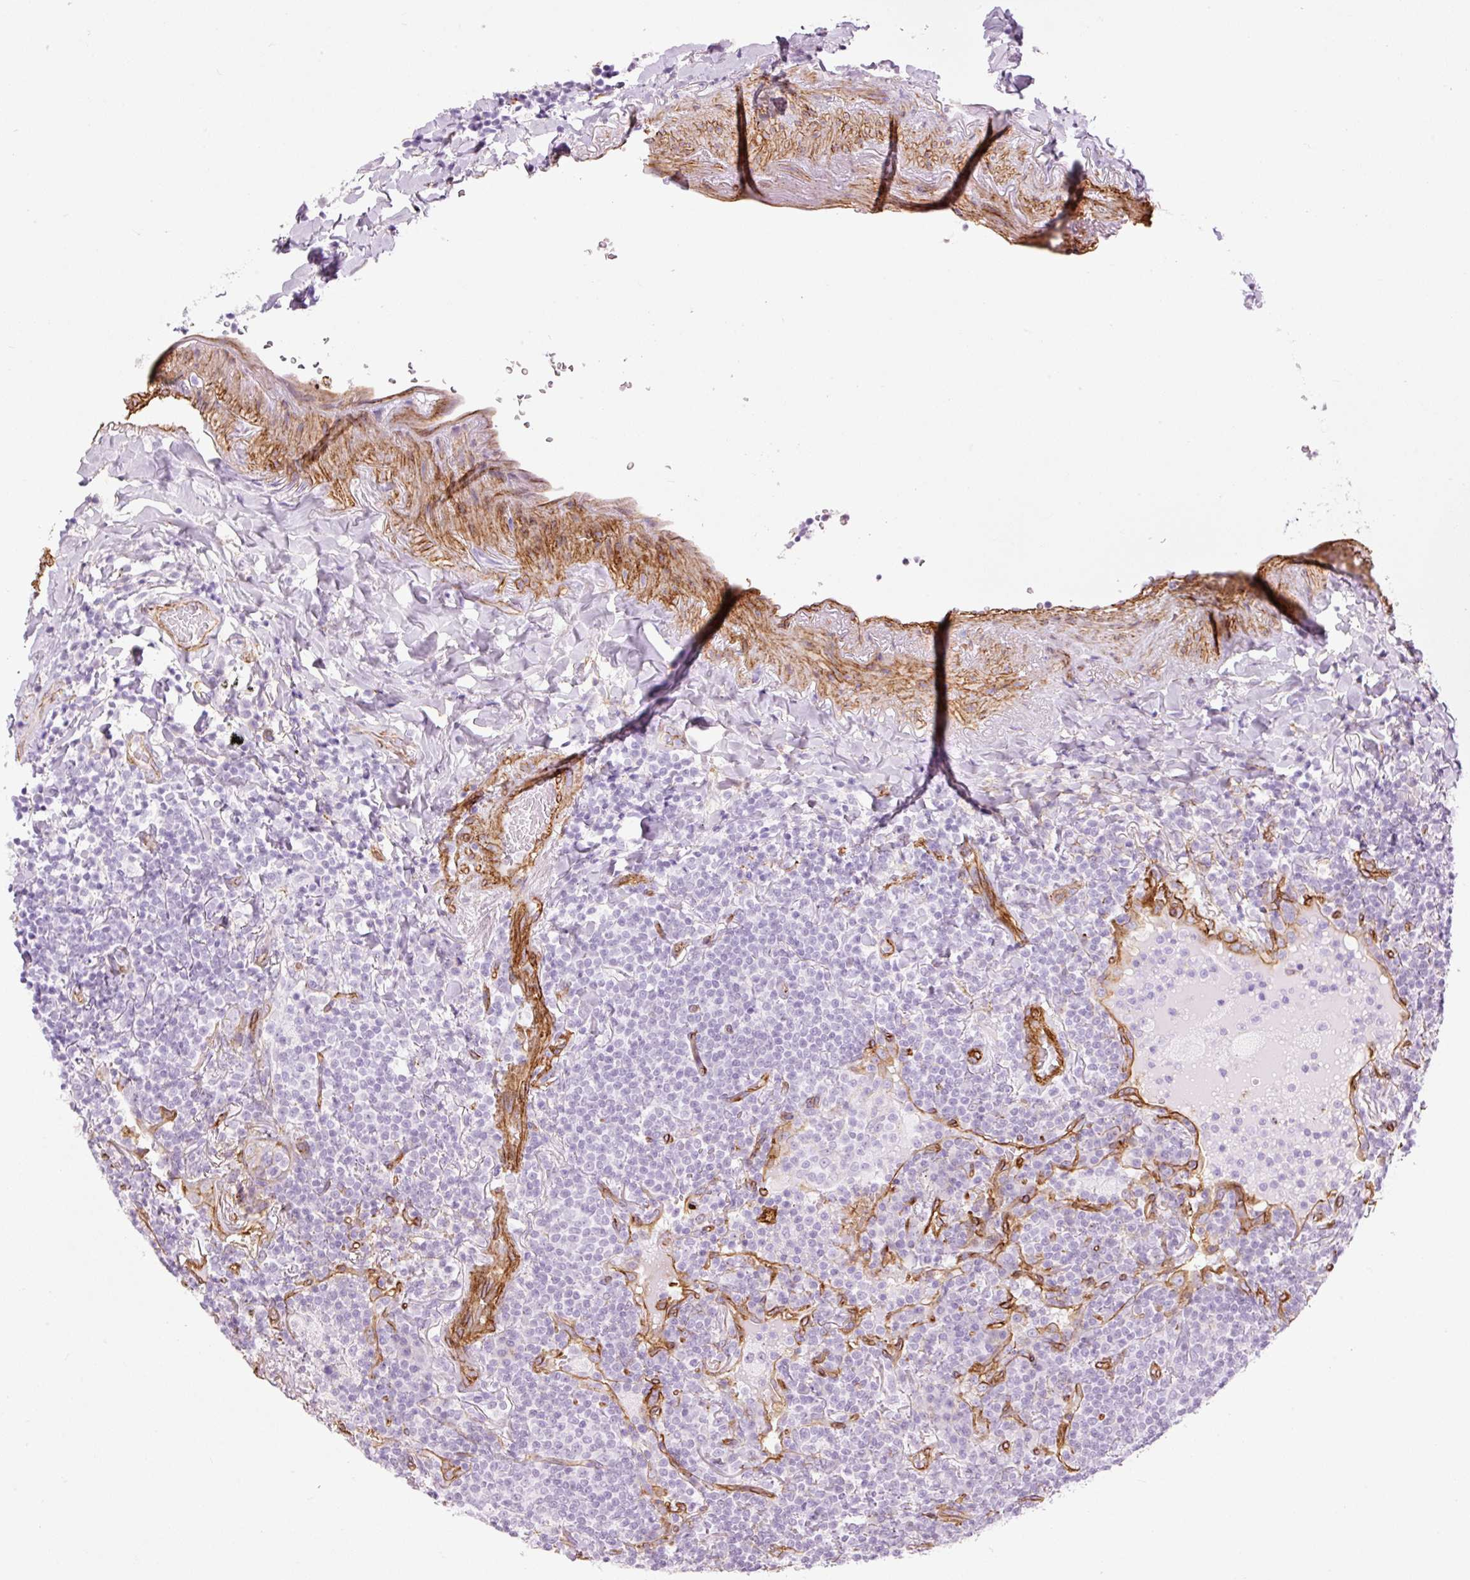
{"staining": {"intensity": "negative", "quantity": "none", "location": "none"}, "tissue": "lymphoma", "cell_type": "Tumor cells", "image_type": "cancer", "snomed": [{"axis": "morphology", "description": "Malignant lymphoma, non-Hodgkin's type, Low grade"}, {"axis": "topography", "description": "Lung"}], "caption": "Tumor cells show no significant staining in lymphoma.", "gene": "CAV1", "patient": {"sex": "female", "age": 71}}